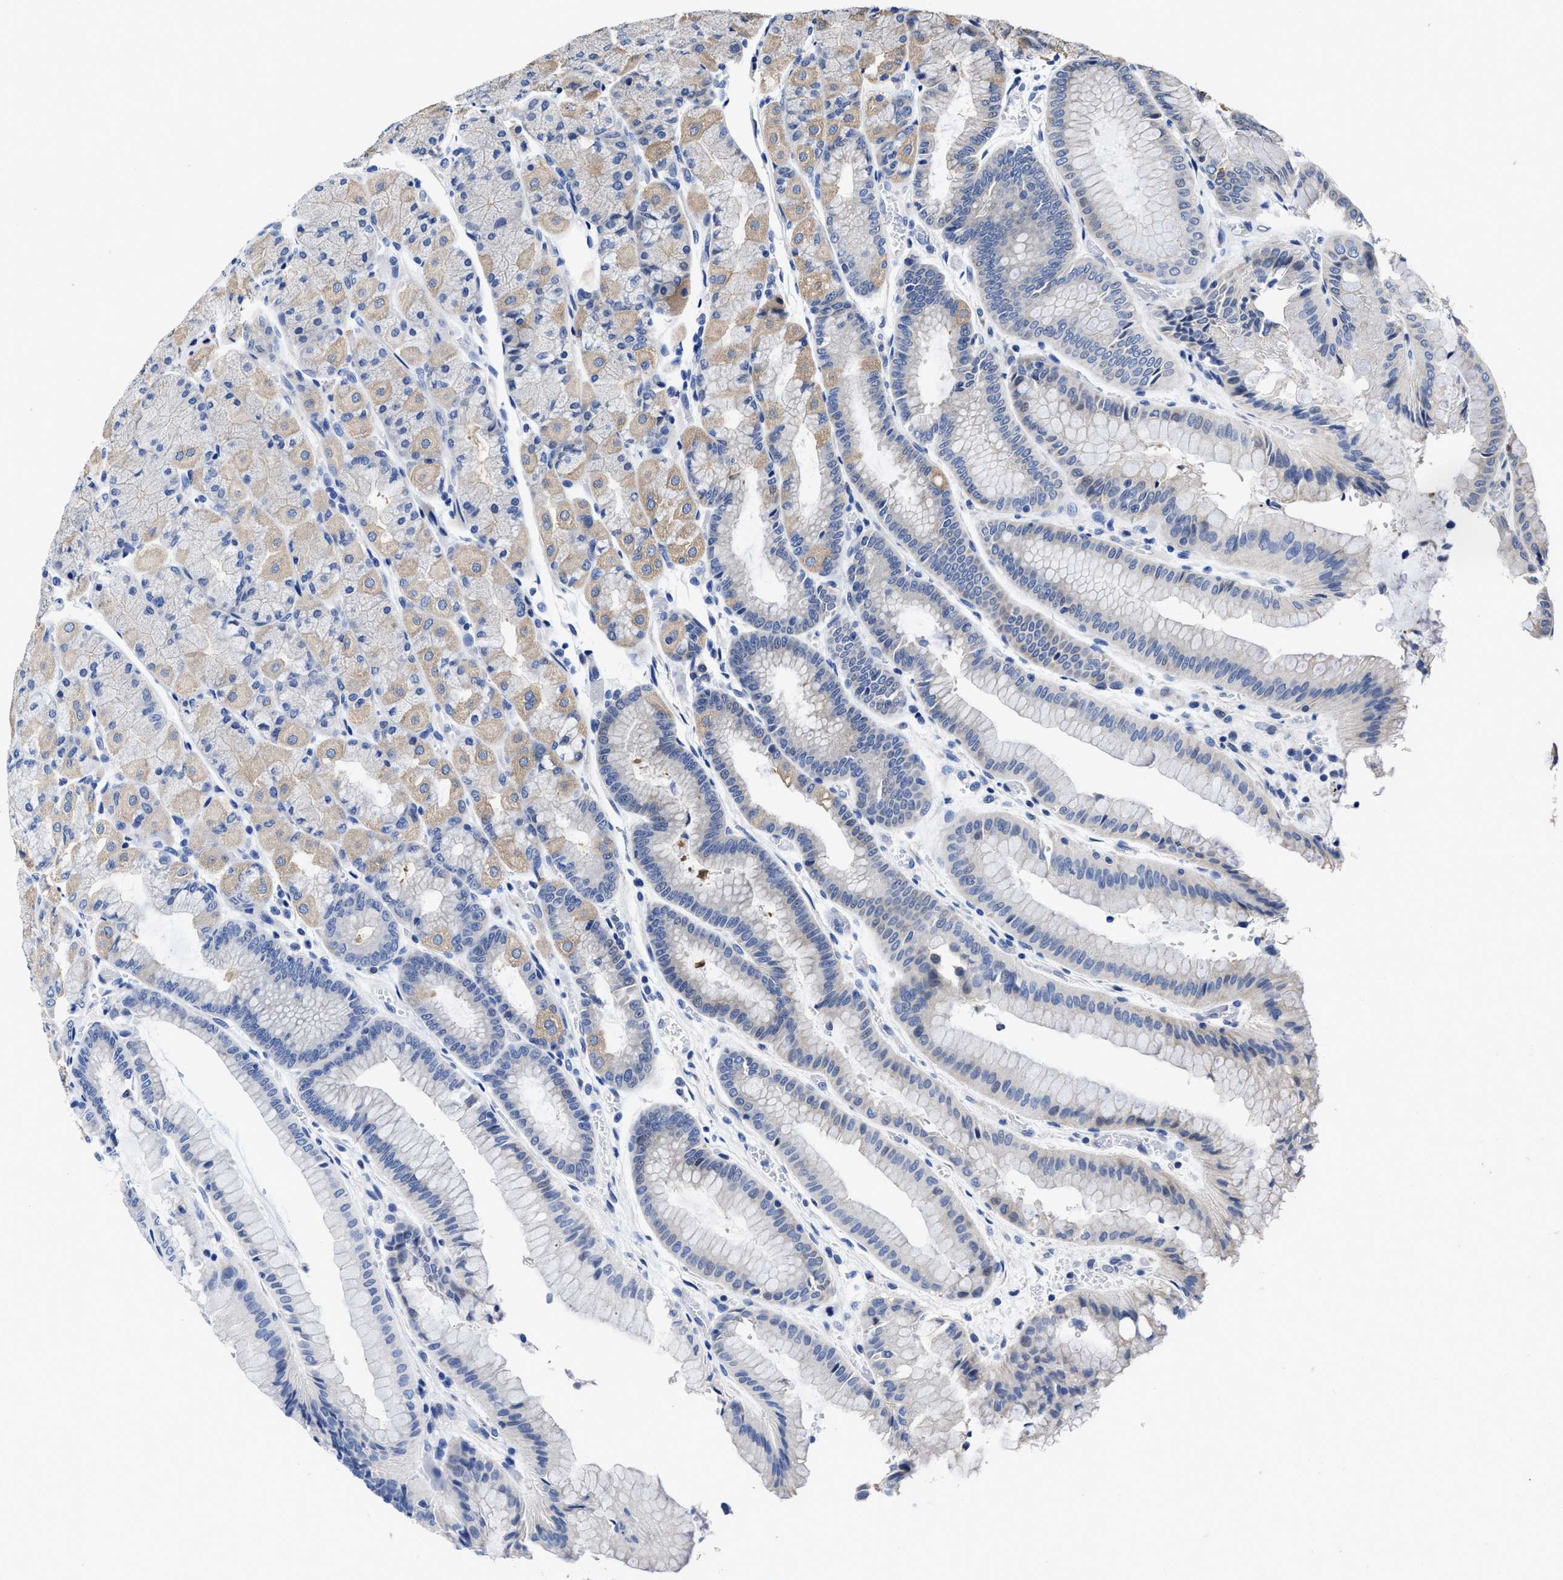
{"staining": {"intensity": "weak", "quantity": "25%-75%", "location": "cytoplasmic/membranous"}, "tissue": "stomach", "cell_type": "Glandular cells", "image_type": "normal", "snomed": [{"axis": "morphology", "description": "Normal tissue, NOS"}, {"axis": "morphology", "description": "Carcinoid, malignant, NOS"}, {"axis": "topography", "description": "Stomach, upper"}], "caption": "Protein staining displays weak cytoplasmic/membranous positivity in approximately 25%-75% of glandular cells in unremarkable stomach.", "gene": "HOOK1", "patient": {"sex": "male", "age": 39}}